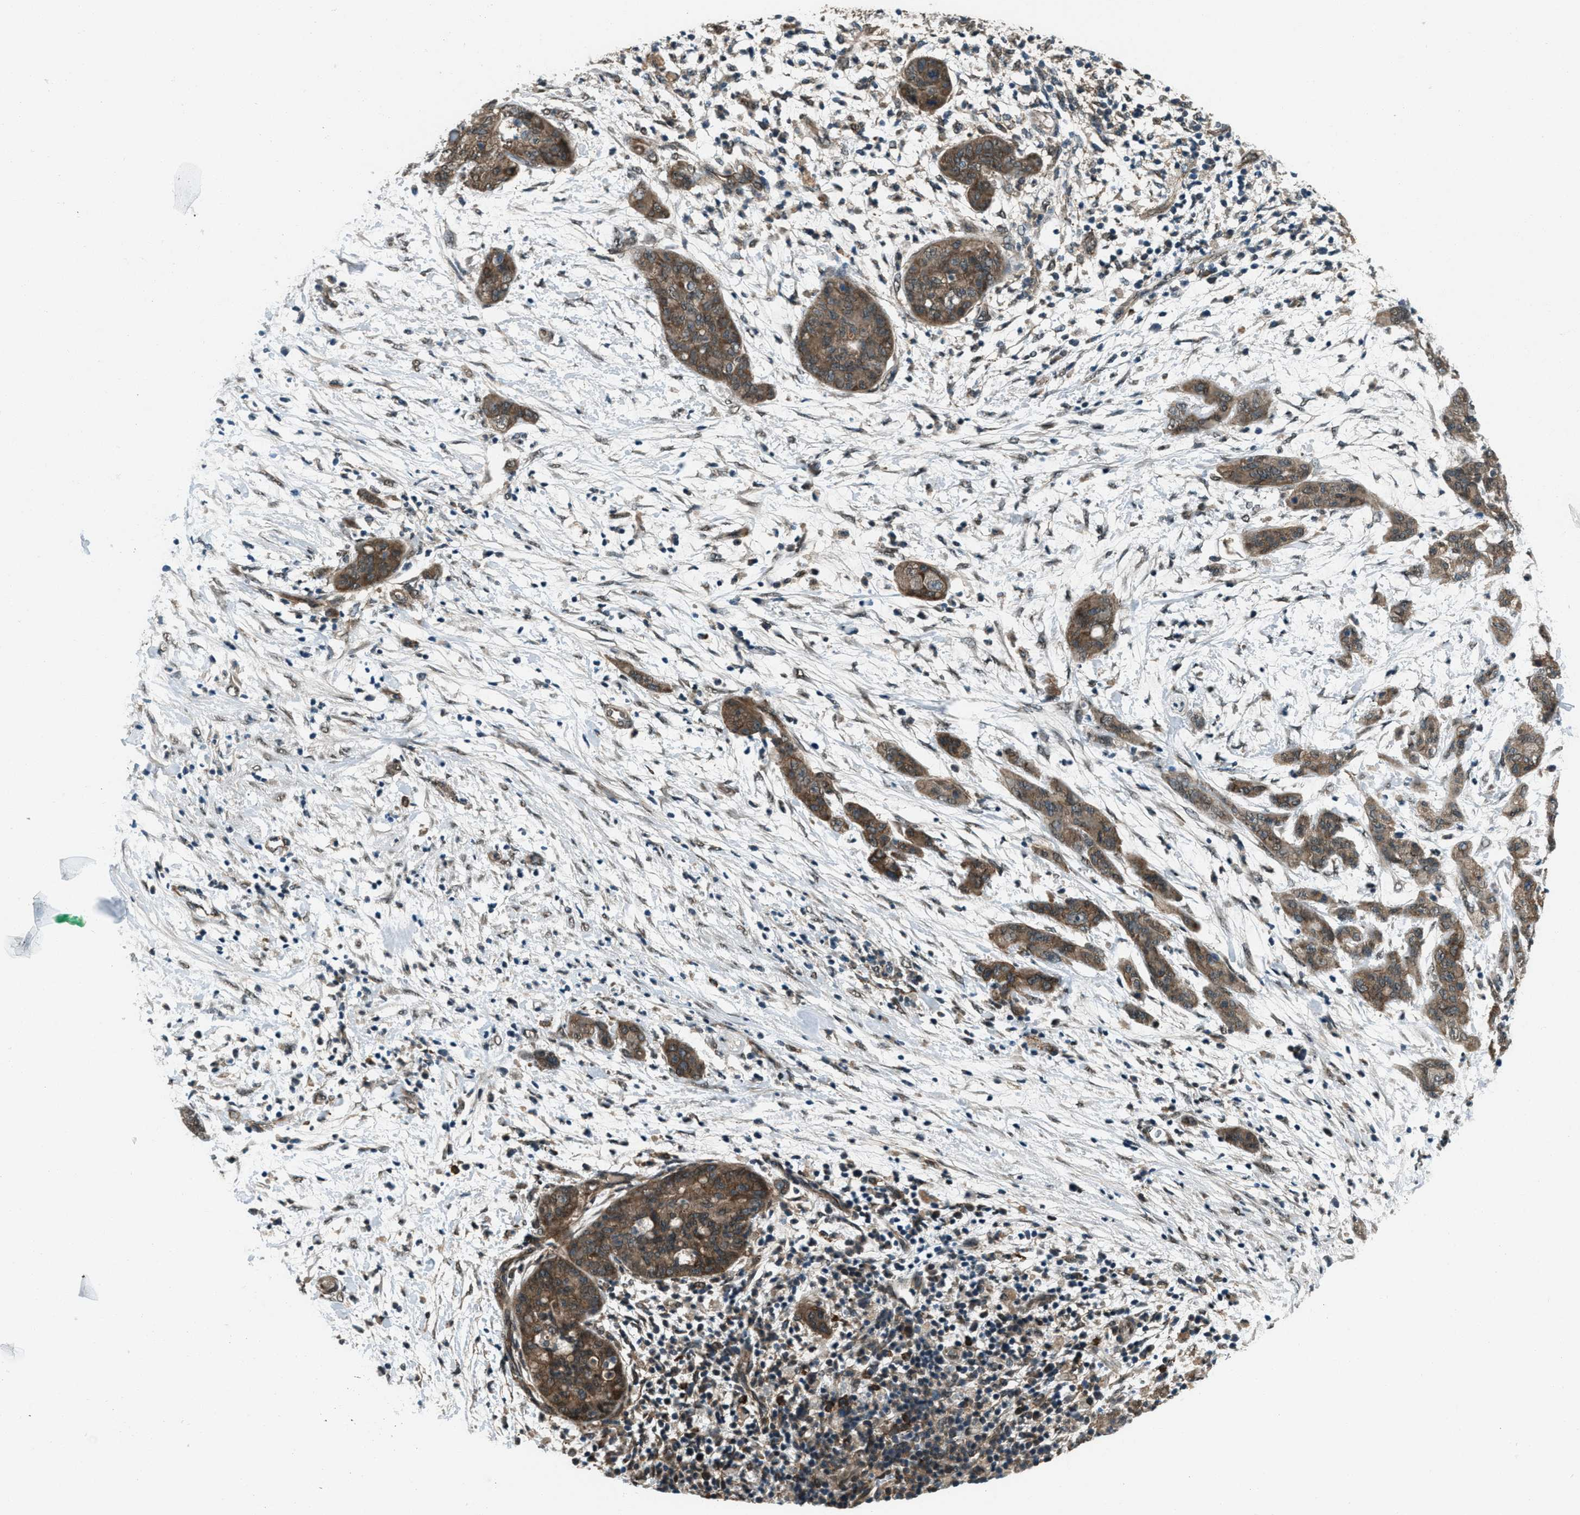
{"staining": {"intensity": "moderate", "quantity": ">75%", "location": "cytoplasmic/membranous"}, "tissue": "pancreatic cancer", "cell_type": "Tumor cells", "image_type": "cancer", "snomed": [{"axis": "morphology", "description": "Adenocarcinoma, NOS"}, {"axis": "topography", "description": "Pancreas"}], "caption": "Immunohistochemistry staining of pancreatic cancer (adenocarcinoma), which shows medium levels of moderate cytoplasmic/membranous positivity in approximately >75% of tumor cells indicating moderate cytoplasmic/membranous protein positivity. The staining was performed using DAB (3,3'-diaminobenzidine) (brown) for protein detection and nuclei were counterstained in hematoxylin (blue).", "gene": "SVIL", "patient": {"sex": "female", "age": 78}}